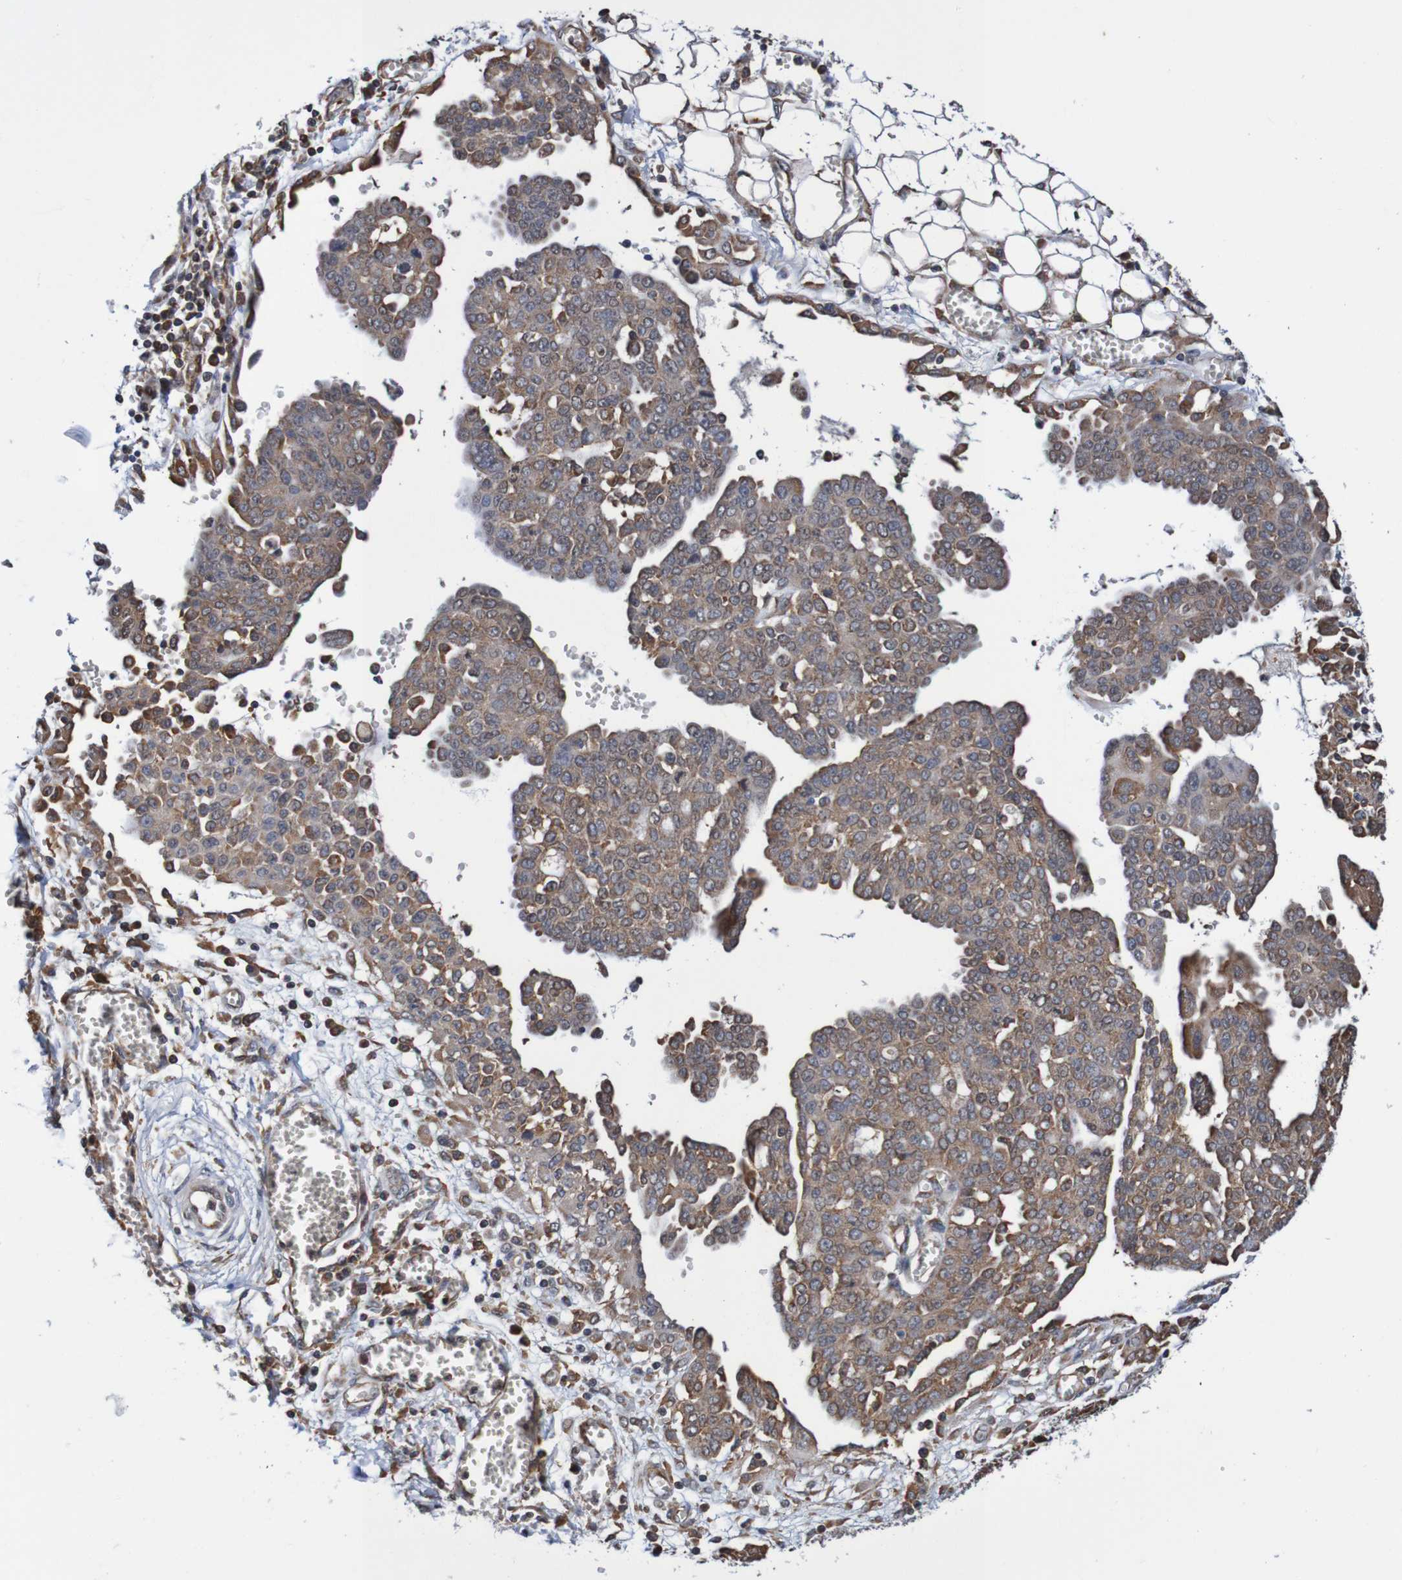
{"staining": {"intensity": "weak", "quantity": ">75%", "location": "cytoplasmic/membranous"}, "tissue": "ovarian cancer", "cell_type": "Tumor cells", "image_type": "cancer", "snomed": [{"axis": "morphology", "description": "Cystadenocarcinoma, serous, NOS"}, {"axis": "topography", "description": "Soft tissue"}, {"axis": "topography", "description": "Ovary"}], "caption": "High-power microscopy captured an immunohistochemistry (IHC) histopathology image of ovarian cancer (serous cystadenocarcinoma), revealing weak cytoplasmic/membranous staining in approximately >75% of tumor cells.", "gene": "AXIN1", "patient": {"sex": "female", "age": 57}}